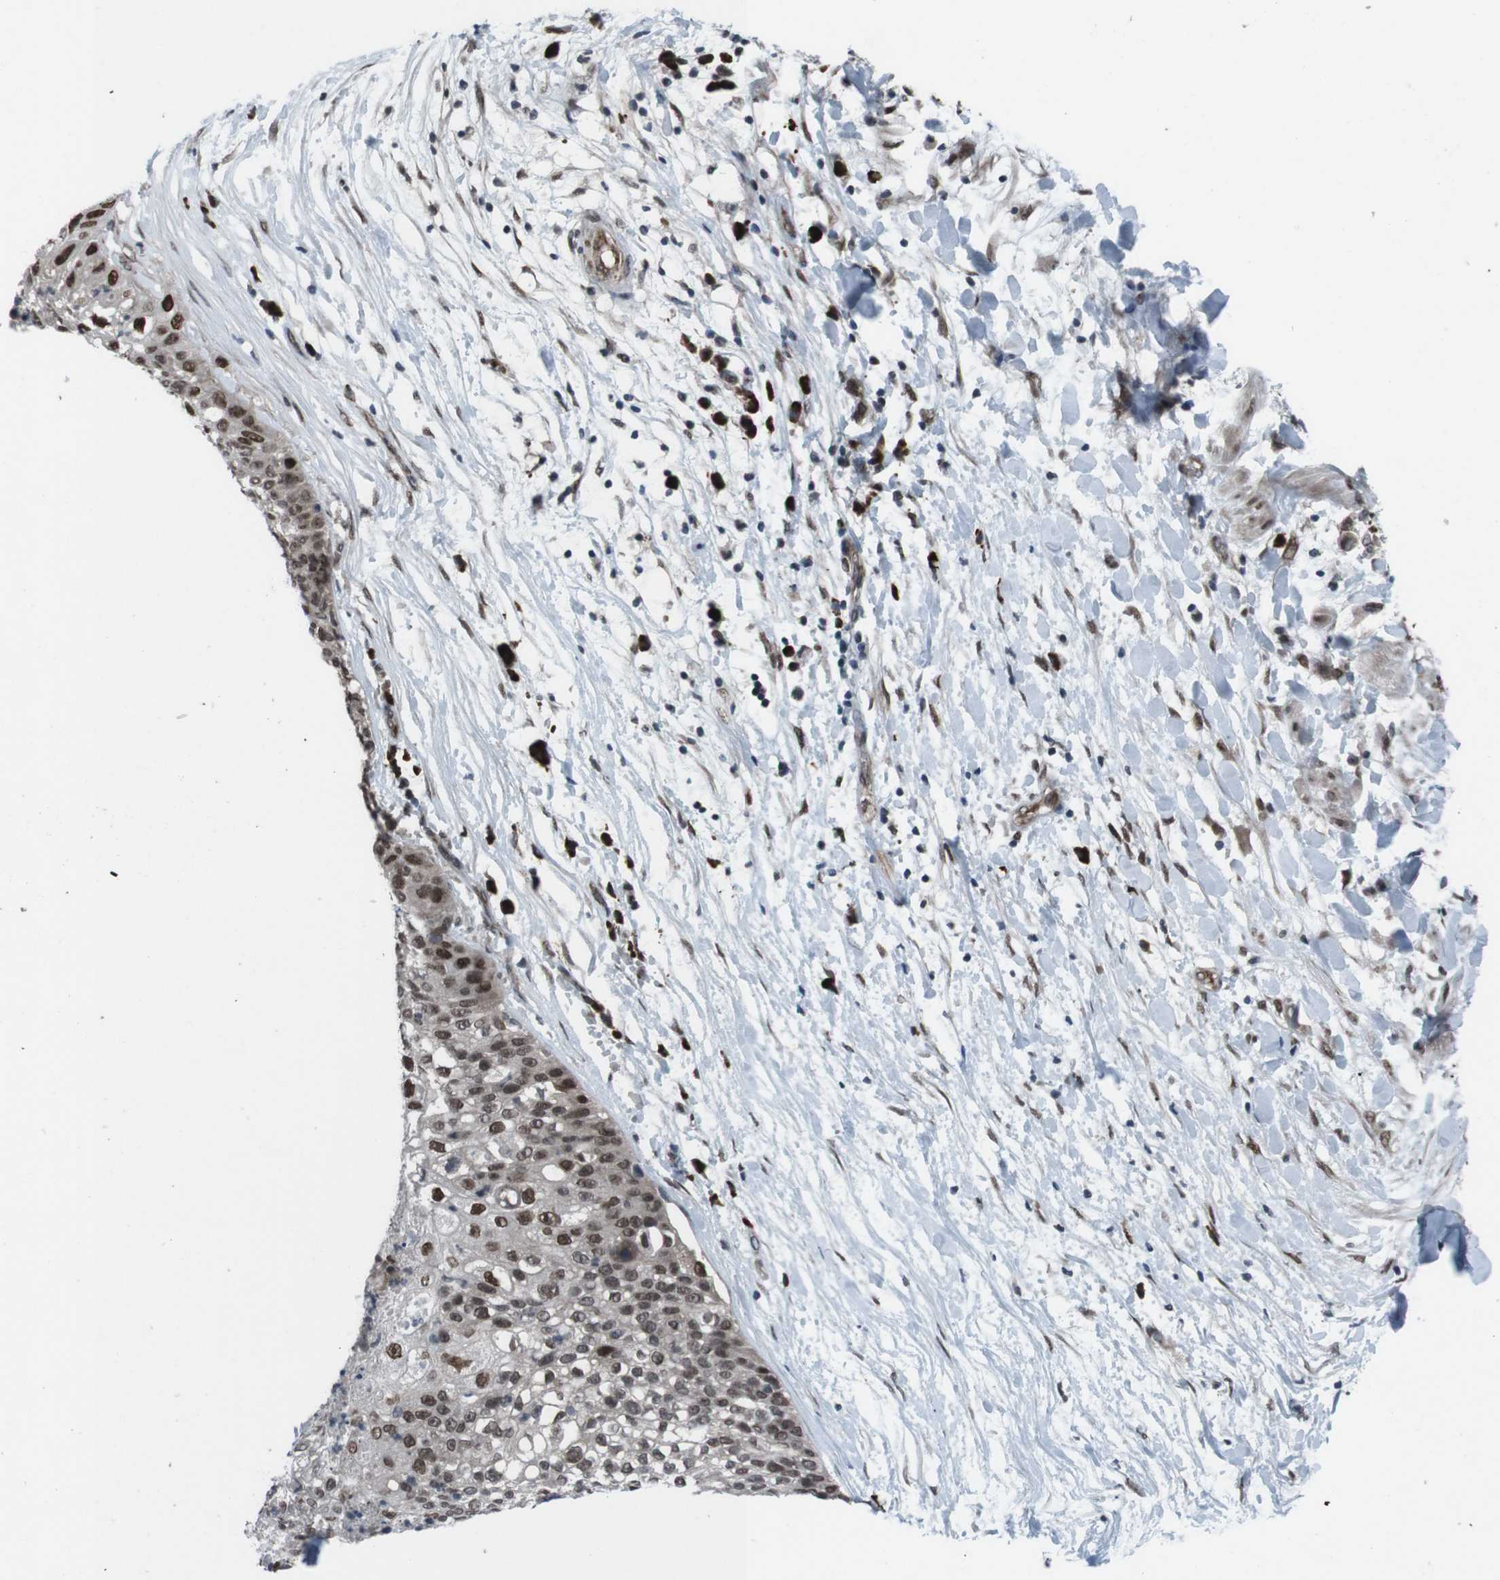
{"staining": {"intensity": "moderate", "quantity": ">75%", "location": "nuclear"}, "tissue": "lung cancer", "cell_type": "Tumor cells", "image_type": "cancer", "snomed": [{"axis": "morphology", "description": "Inflammation, NOS"}, {"axis": "morphology", "description": "Squamous cell carcinoma, NOS"}, {"axis": "topography", "description": "Lymph node"}, {"axis": "topography", "description": "Soft tissue"}, {"axis": "topography", "description": "Lung"}], "caption": "The histopathology image exhibits staining of lung cancer, revealing moderate nuclear protein positivity (brown color) within tumor cells.", "gene": "SS18L1", "patient": {"sex": "male", "age": 66}}